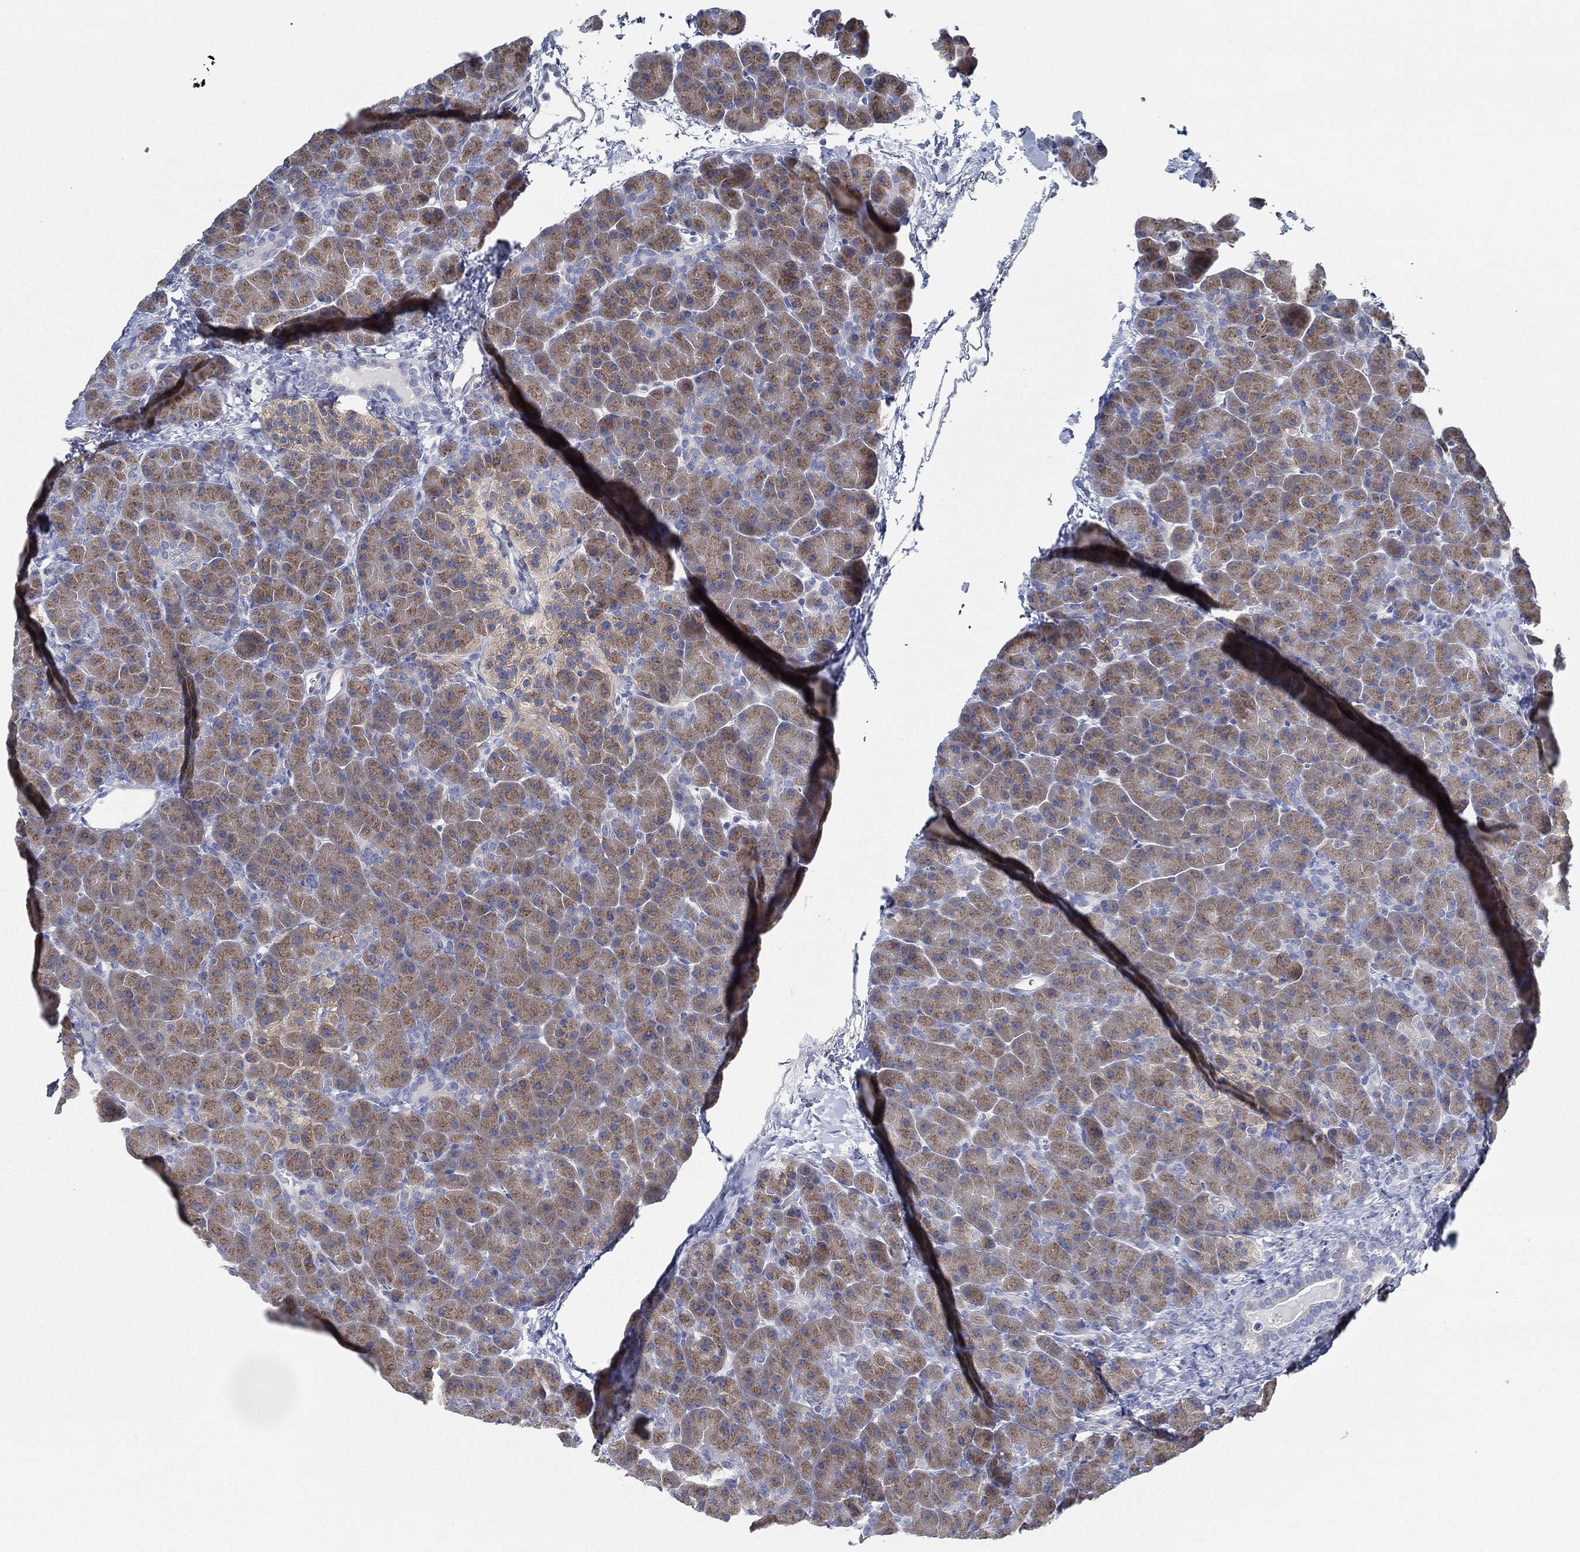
{"staining": {"intensity": "moderate", "quantity": ">75%", "location": "cytoplasmic/membranous"}, "tissue": "pancreas", "cell_type": "Exocrine glandular cells", "image_type": "normal", "snomed": [{"axis": "morphology", "description": "Normal tissue, NOS"}, {"axis": "topography", "description": "Pancreas"}], "caption": "This micrograph displays immunohistochemistry staining of benign human pancreas, with medium moderate cytoplasmic/membranous expression in approximately >75% of exocrine glandular cells.", "gene": "ATP8A2", "patient": {"sex": "female", "age": 44}}